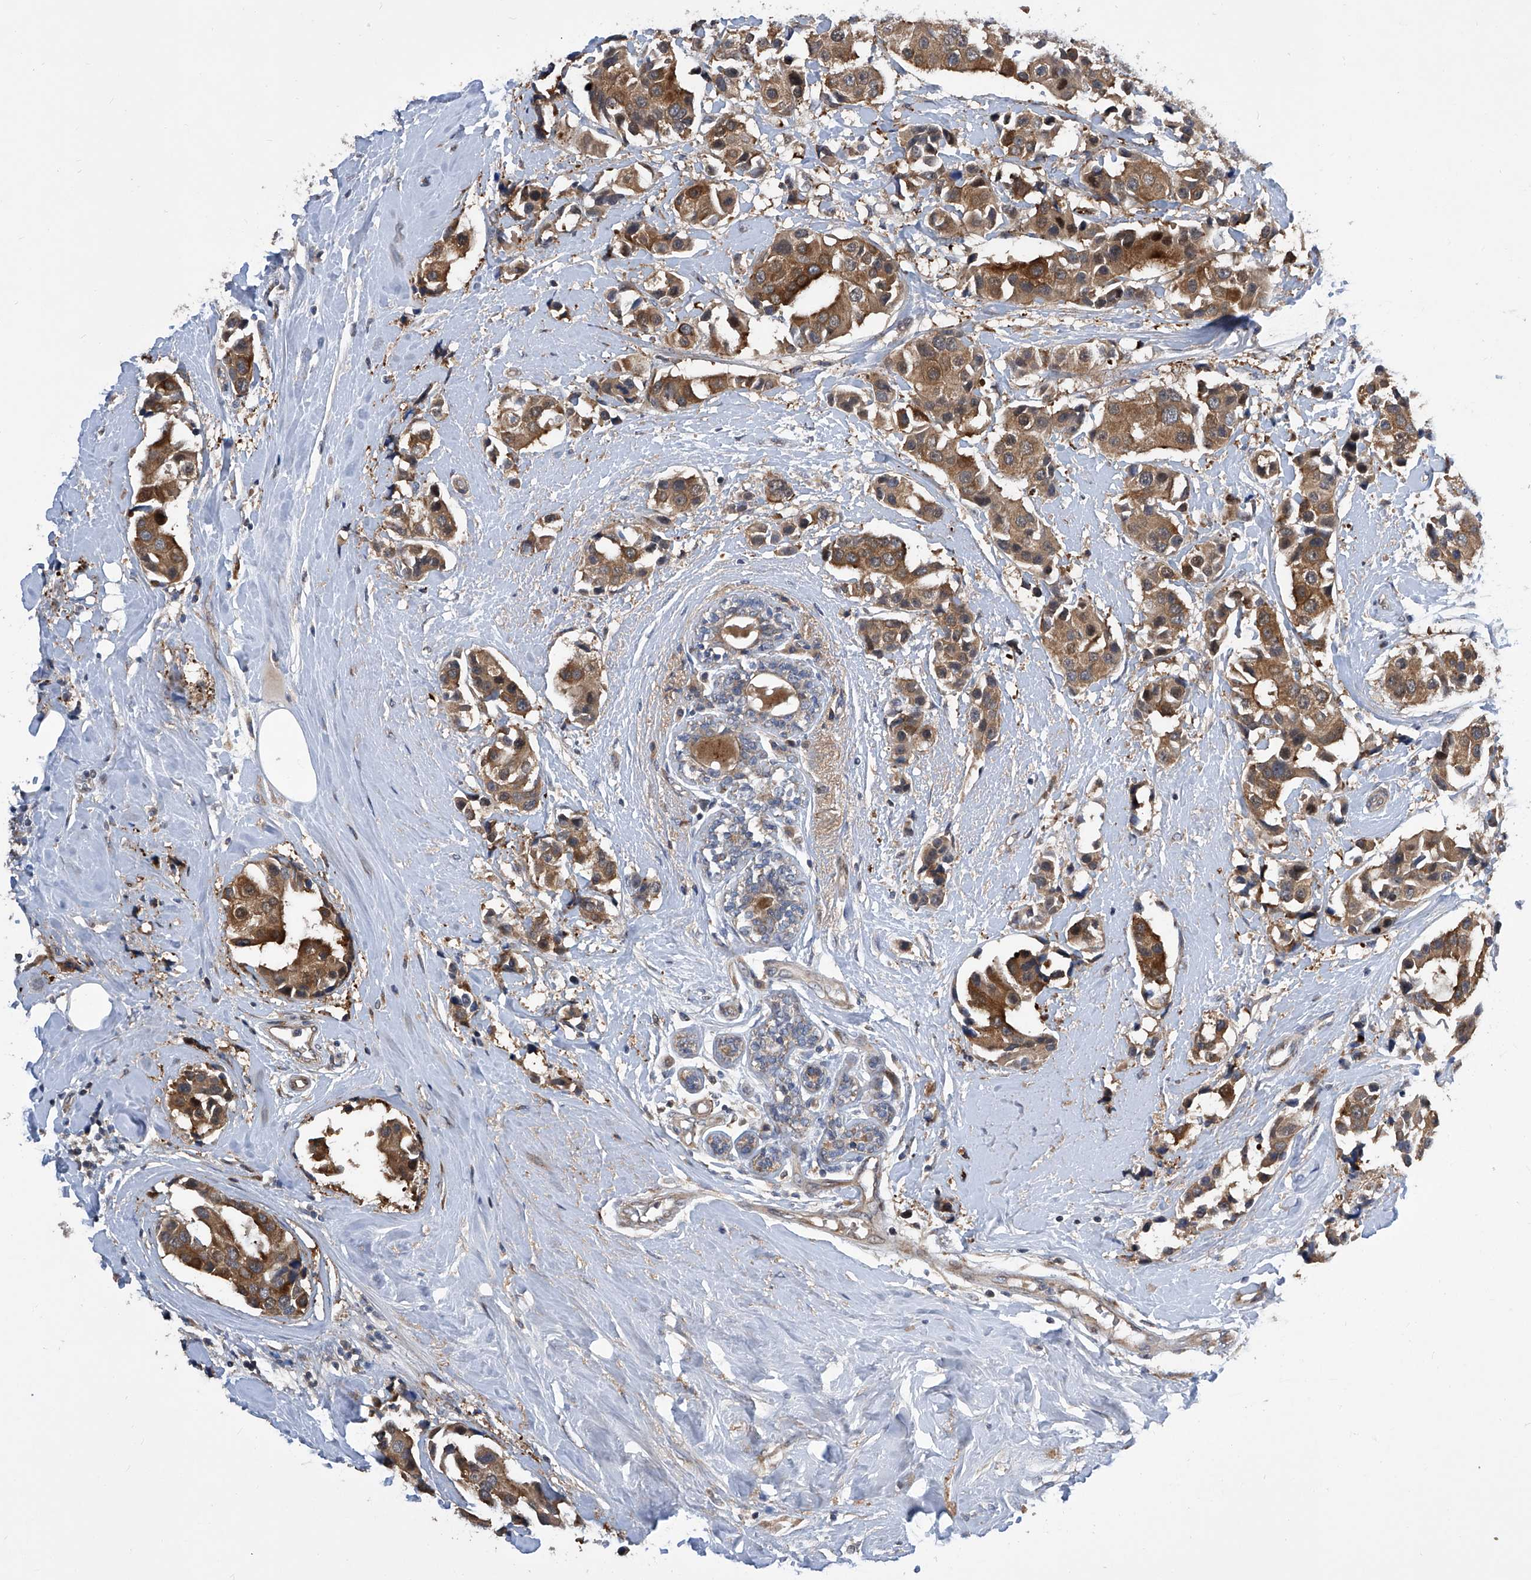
{"staining": {"intensity": "moderate", "quantity": ">75%", "location": "cytoplasmic/membranous"}, "tissue": "breast cancer", "cell_type": "Tumor cells", "image_type": "cancer", "snomed": [{"axis": "morphology", "description": "Normal tissue, NOS"}, {"axis": "morphology", "description": "Duct carcinoma"}, {"axis": "topography", "description": "Breast"}], "caption": "This photomicrograph demonstrates immunohistochemistry (IHC) staining of human breast infiltrating ductal carcinoma, with medium moderate cytoplasmic/membranous expression in approximately >75% of tumor cells.", "gene": "USF3", "patient": {"sex": "female", "age": 39}}